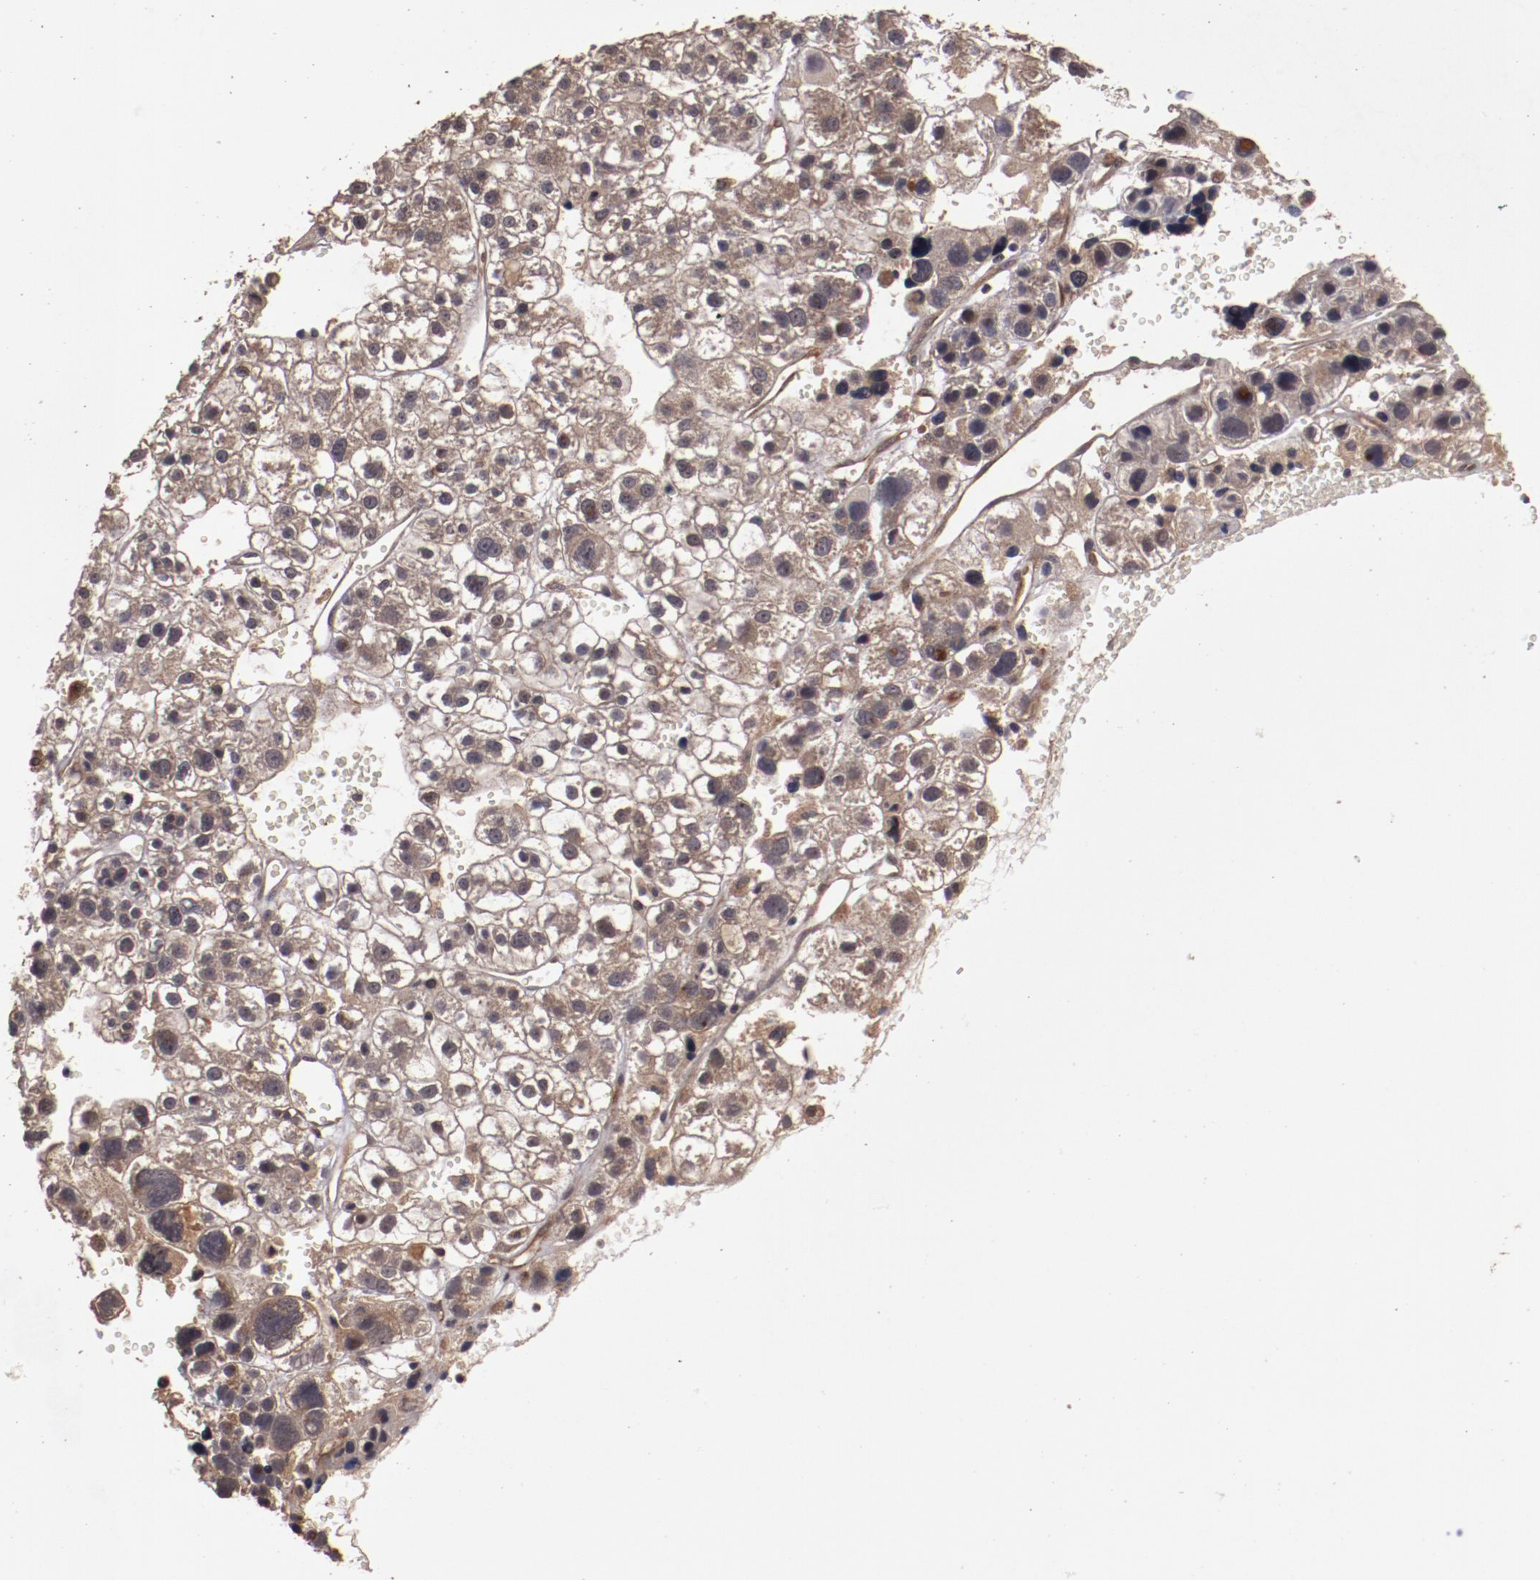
{"staining": {"intensity": "moderate", "quantity": ">75%", "location": "cytoplasmic/membranous"}, "tissue": "liver cancer", "cell_type": "Tumor cells", "image_type": "cancer", "snomed": [{"axis": "morphology", "description": "Carcinoma, Hepatocellular, NOS"}, {"axis": "topography", "description": "Liver"}], "caption": "This image demonstrates hepatocellular carcinoma (liver) stained with IHC to label a protein in brown. The cytoplasmic/membranous of tumor cells show moderate positivity for the protein. Nuclei are counter-stained blue.", "gene": "TXNDC16", "patient": {"sex": "female", "age": 85}}